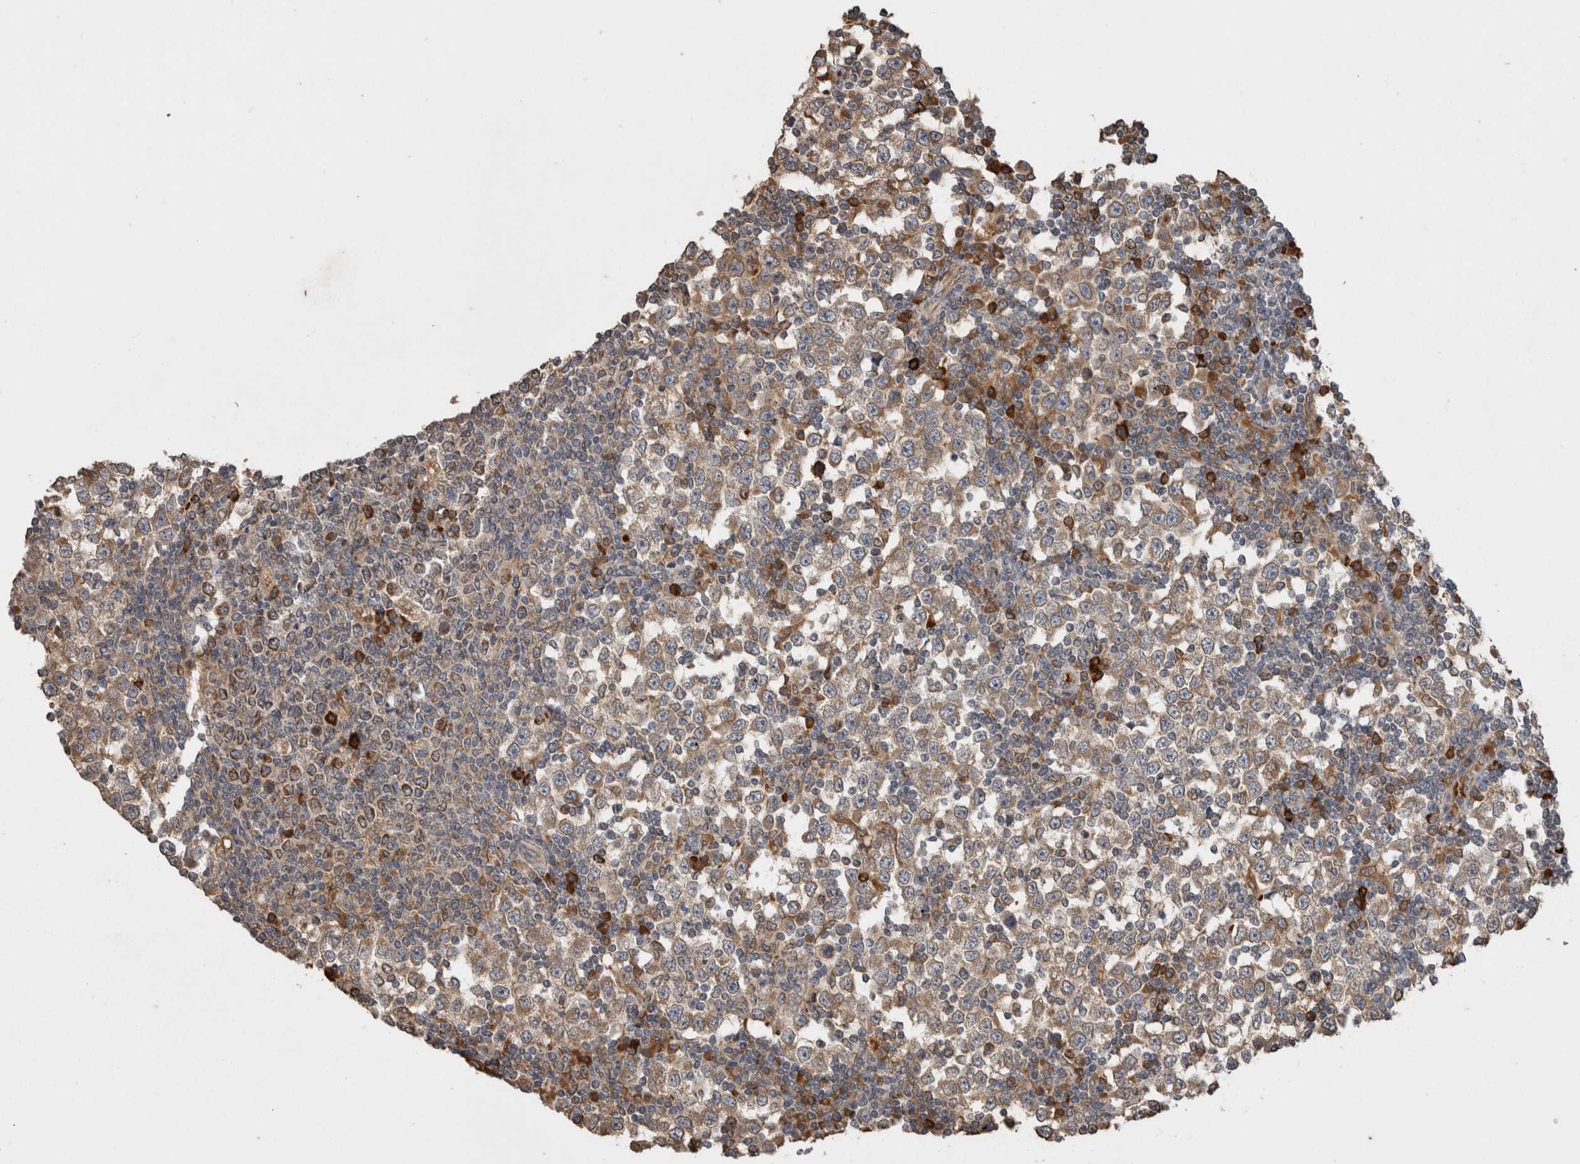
{"staining": {"intensity": "strong", "quantity": "25%-75%", "location": "cytoplasmic/membranous"}, "tissue": "testis cancer", "cell_type": "Tumor cells", "image_type": "cancer", "snomed": [{"axis": "morphology", "description": "Seminoma, NOS"}, {"axis": "topography", "description": "Testis"}], "caption": "Immunohistochemistry (DAB (3,3'-diaminobenzidine)) staining of seminoma (testis) exhibits strong cytoplasmic/membranous protein staining in approximately 25%-75% of tumor cells.", "gene": "ADGRL3", "patient": {"sex": "male", "age": 65}}